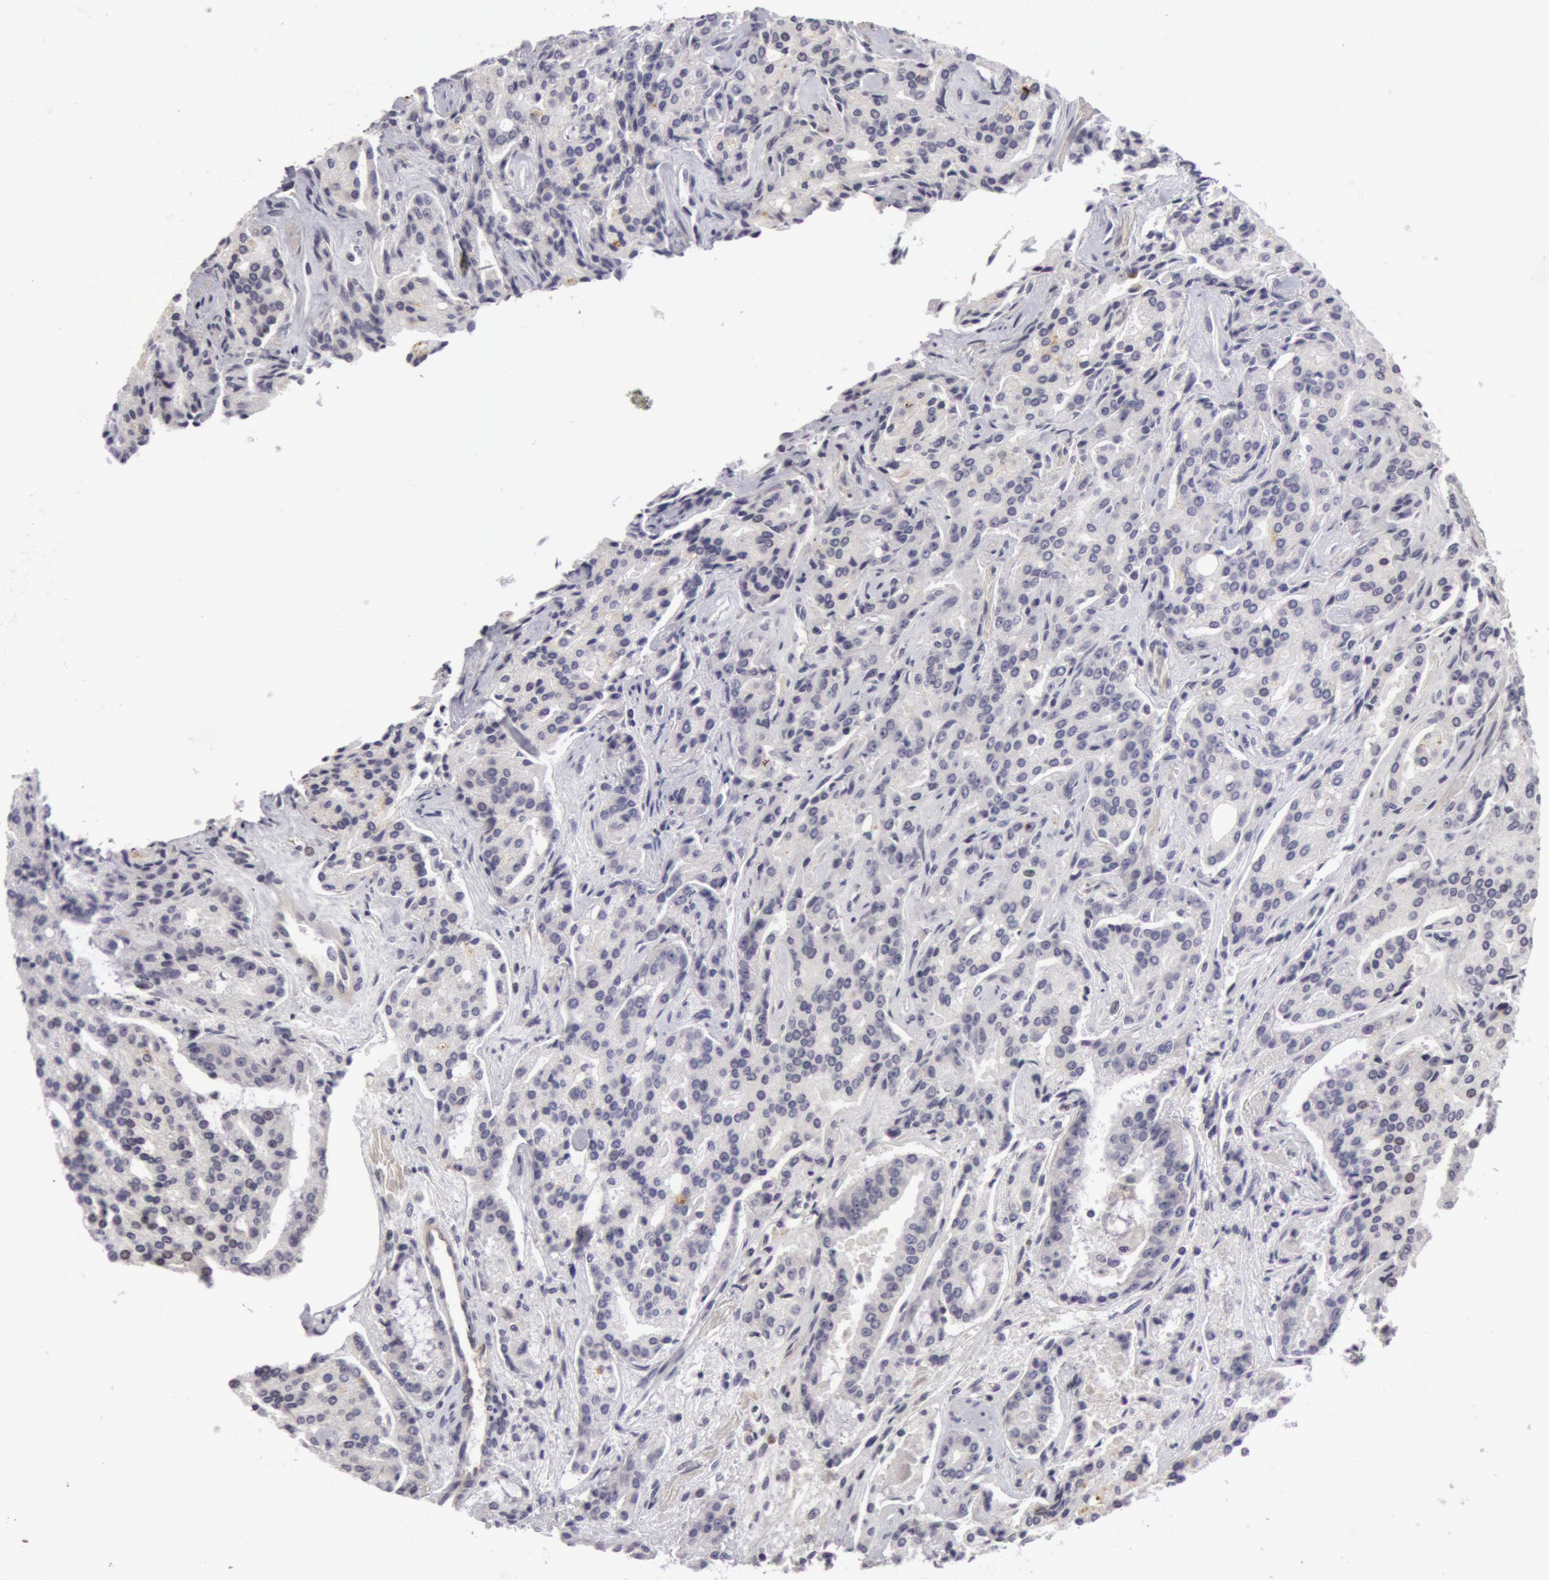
{"staining": {"intensity": "negative", "quantity": "none", "location": "none"}, "tissue": "prostate cancer", "cell_type": "Tumor cells", "image_type": "cancer", "snomed": [{"axis": "morphology", "description": "Adenocarcinoma, Medium grade"}, {"axis": "topography", "description": "Prostate"}], "caption": "A high-resolution image shows immunohistochemistry staining of prostate cancer, which exhibits no significant positivity in tumor cells.", "gene": "NLGN4X", "patient": {"sex": "male", "age": 72}}